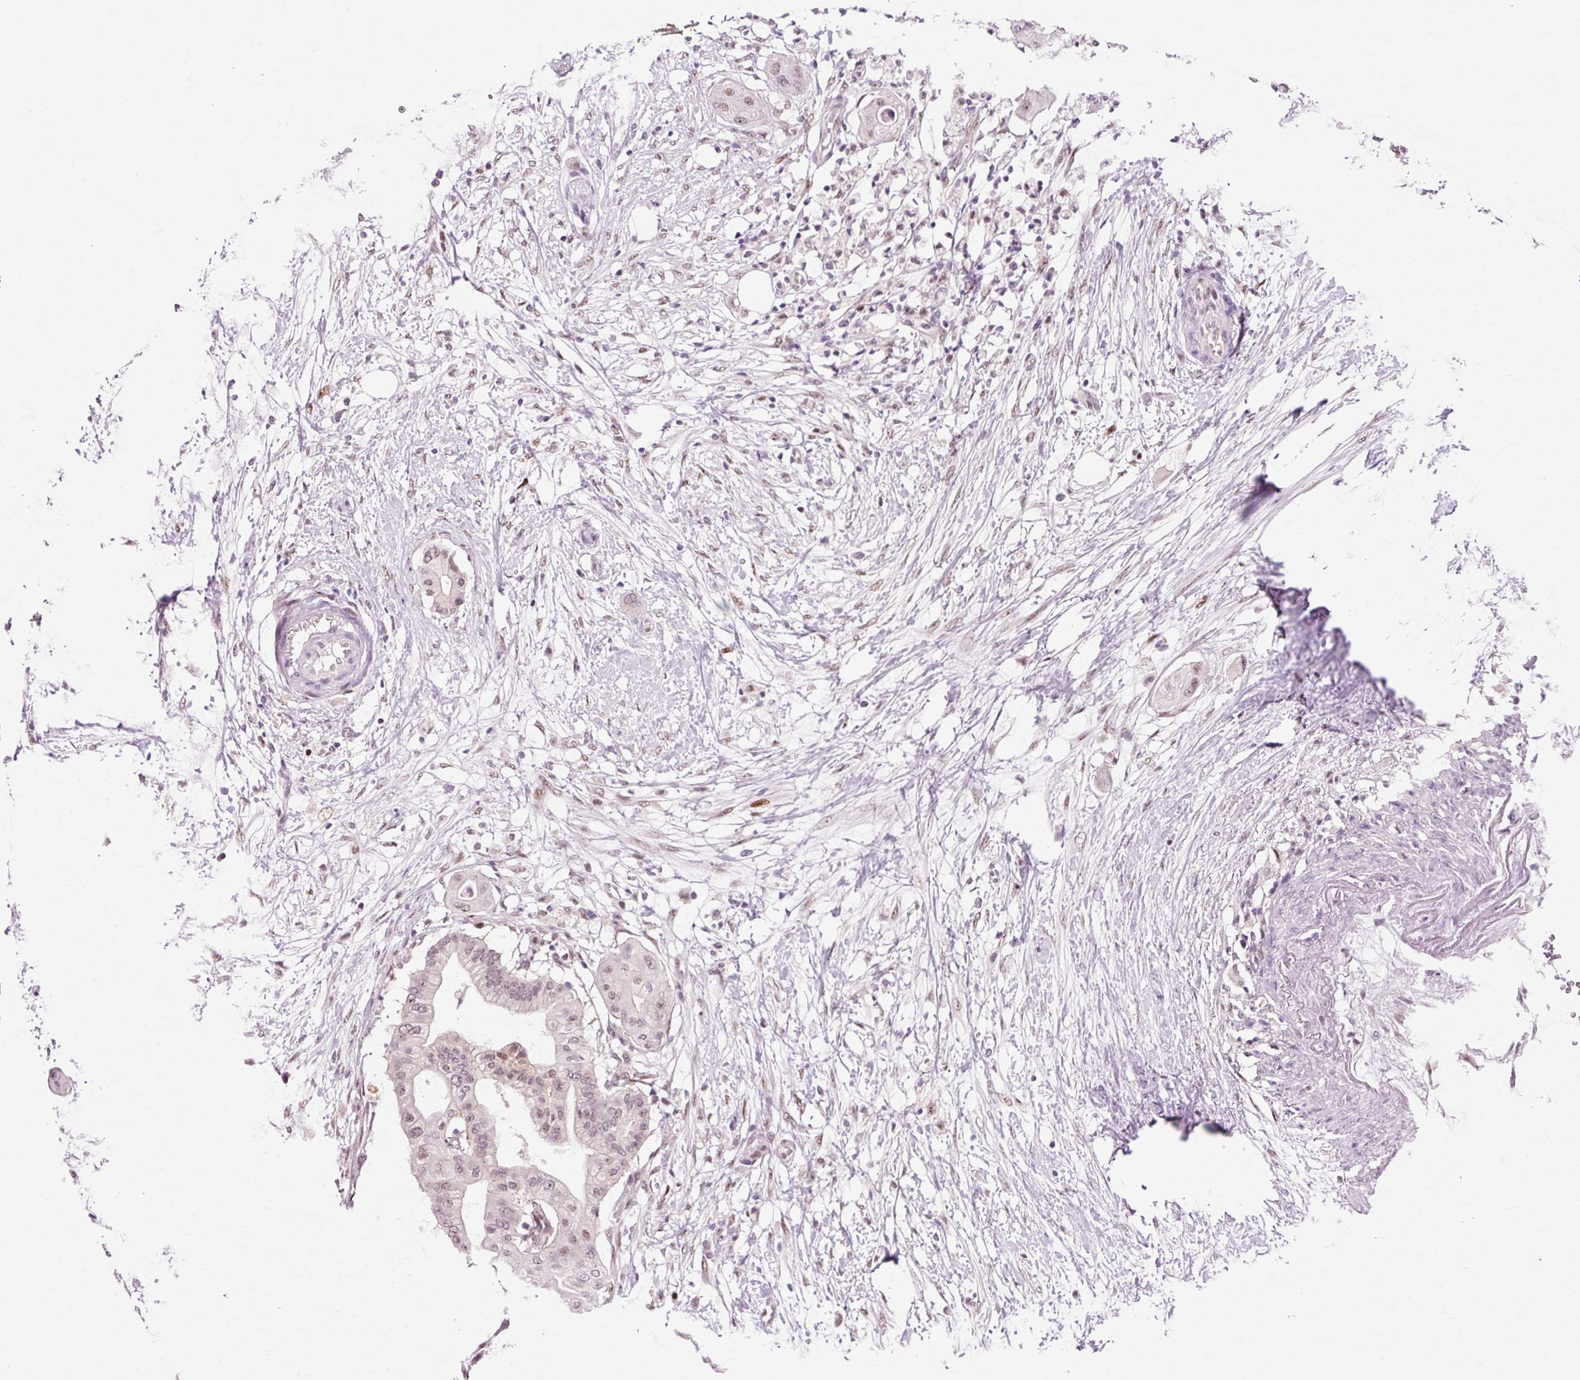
{"staining": {"intensity": "moderate", "quantity": ">75%", "location": "nuclear"}, "tissue": "pancreatic cancer", "cell_type": "Tumor cells", "image_type": "cancer", "snomed": [{"axis": "morphology", "description": "Adenocarcinoma, NOS"}, {"axis": "topography", "description": "Pancreas"}], "caption": "Moderate nuclear positivity for a protein is seen in approximately >75% of tumor cells of adenocarcinoma (pancreatic) using IHC.", "gene": "MACROD2", "patient": {"sex": "male", "age": 68}}